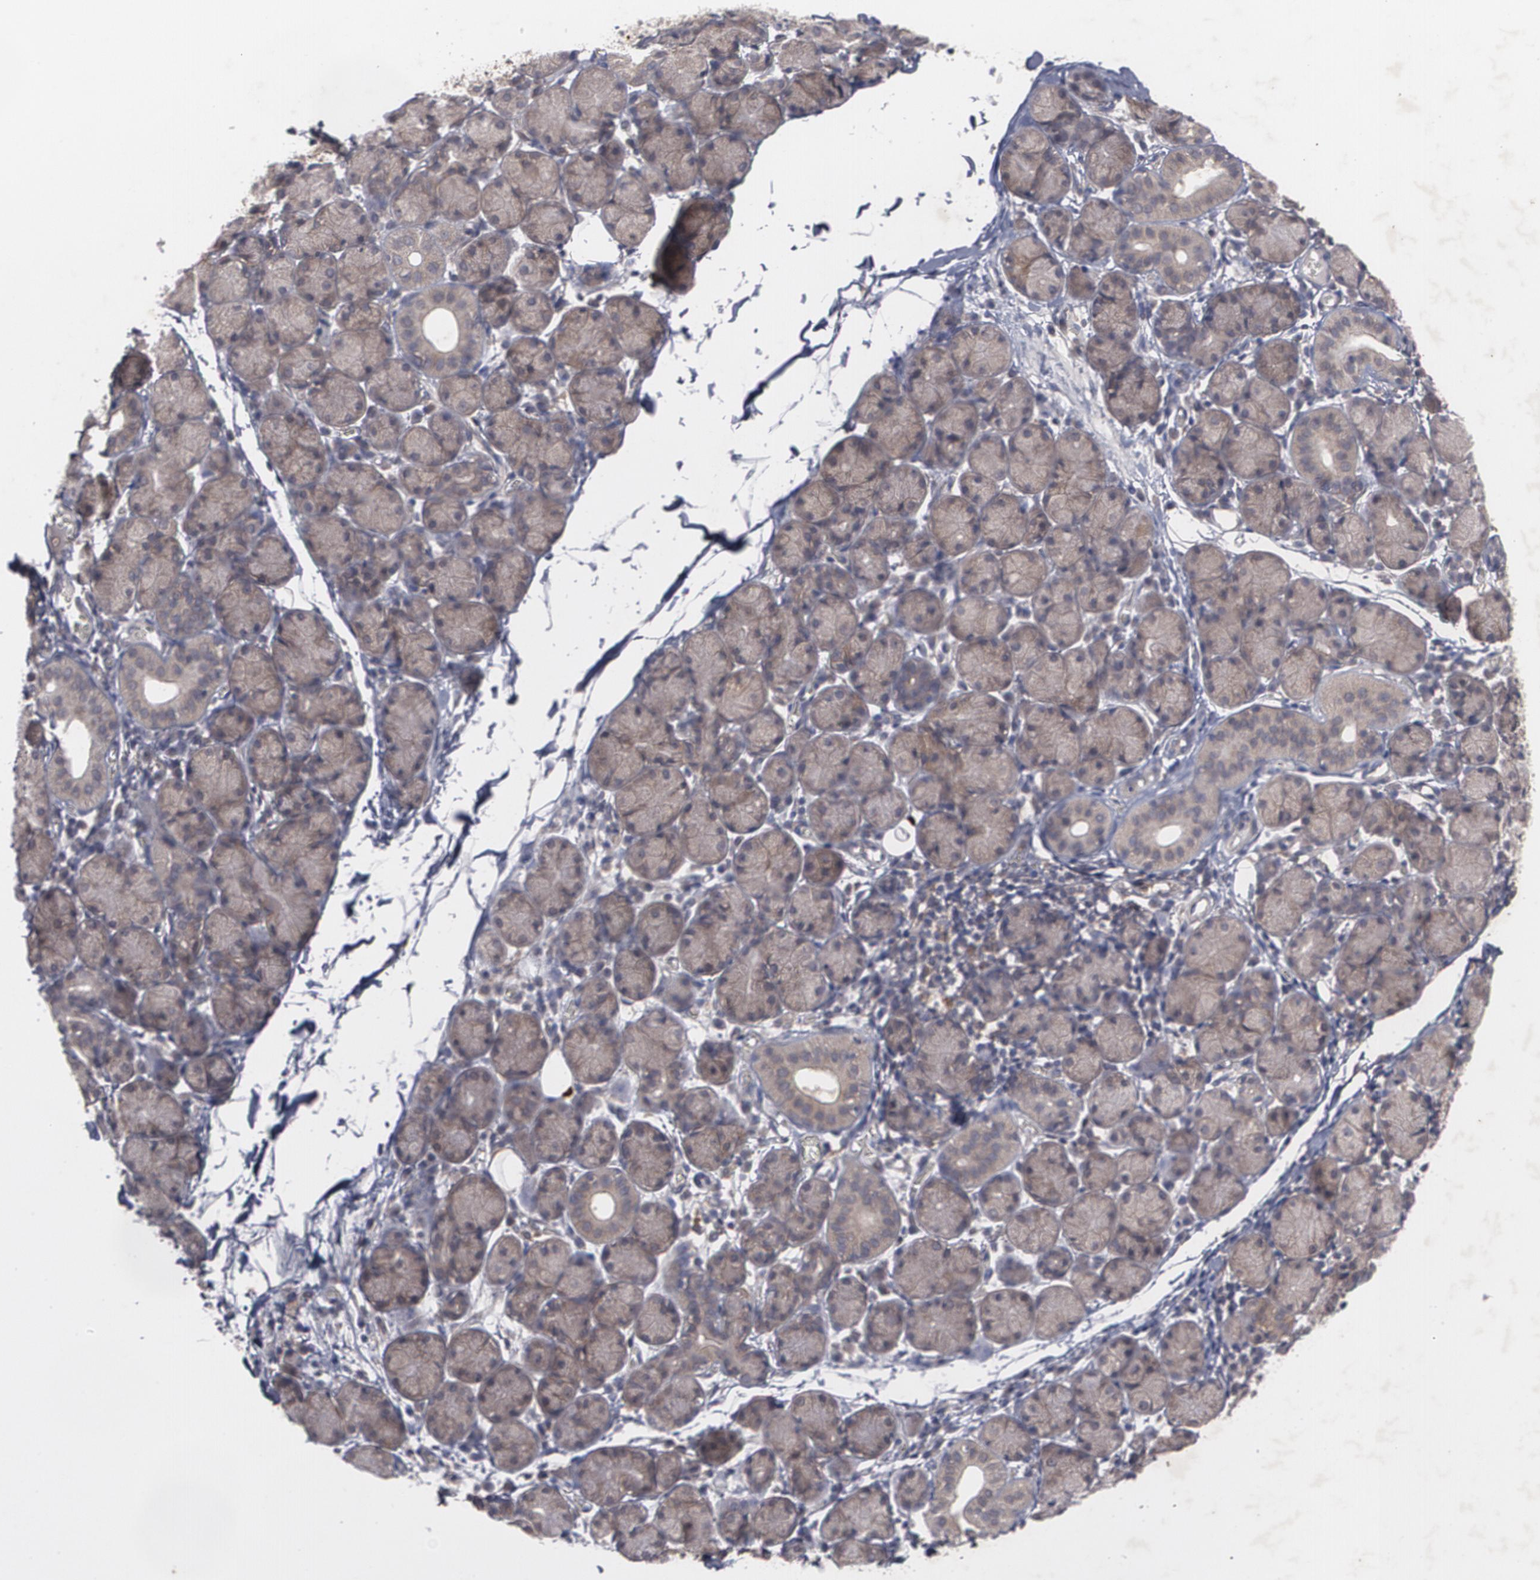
{"staining": {"intensity": "moderate", "quantity": ">75%", "location": "cytoplasmic/membranous"}, "tissue": "salivary gland", "cell_type": "Glandular cells", "image_type": "normal", "snomed": [{"axis": "morphology", "description": "Normal tissue, NOS"}, {"axis": "topography", "description": "Salivary gland"}], "caption": "A brown stain highlights moderate cytoplasmic/membranous expression of a protein in glandular cells of benign salivary gland.", "gene": "HTT", "patient": {"sex": "female", "age": 24}}